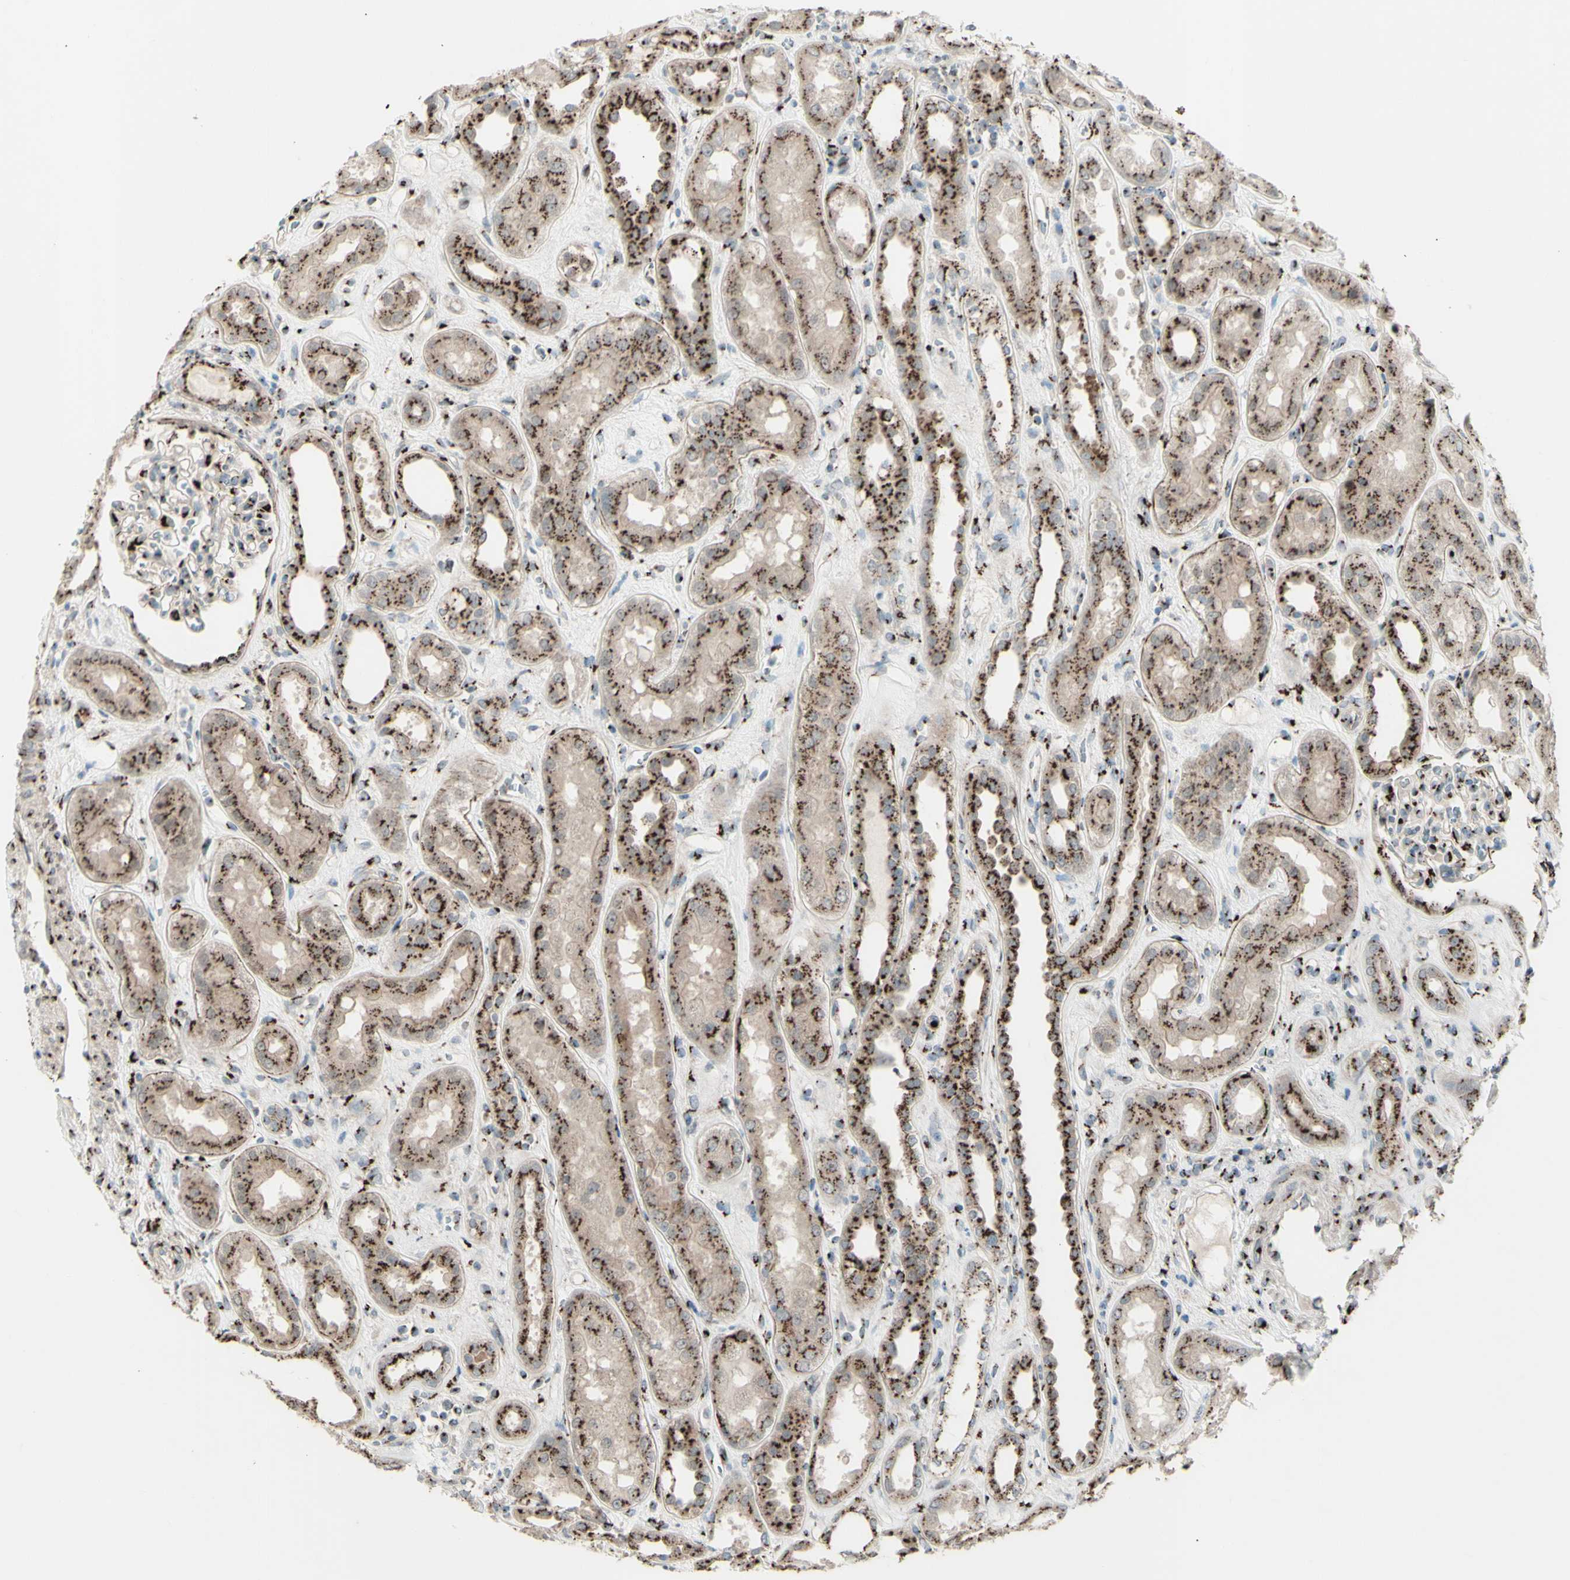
{"staining": {"intensity": "moderate", "quantity": ">75%", "location": "cytoplasmic/membranous"}, "tissue": "kidney", "cell_type": "Cells in glomeruli", "image_type": "normal", "snomed": [{"axis": "morphology", "description": "Normal tissue, NOS"}, {"axis": "topography", "description": "Kidney"}], "caption": "A brown stain highlights moderate cytoplasmic/membranous expression of a protein in cells in glomeruli of normal human kidney.", "gene": "BPNT2", "patient": {"sex": "male", "age": 59}}